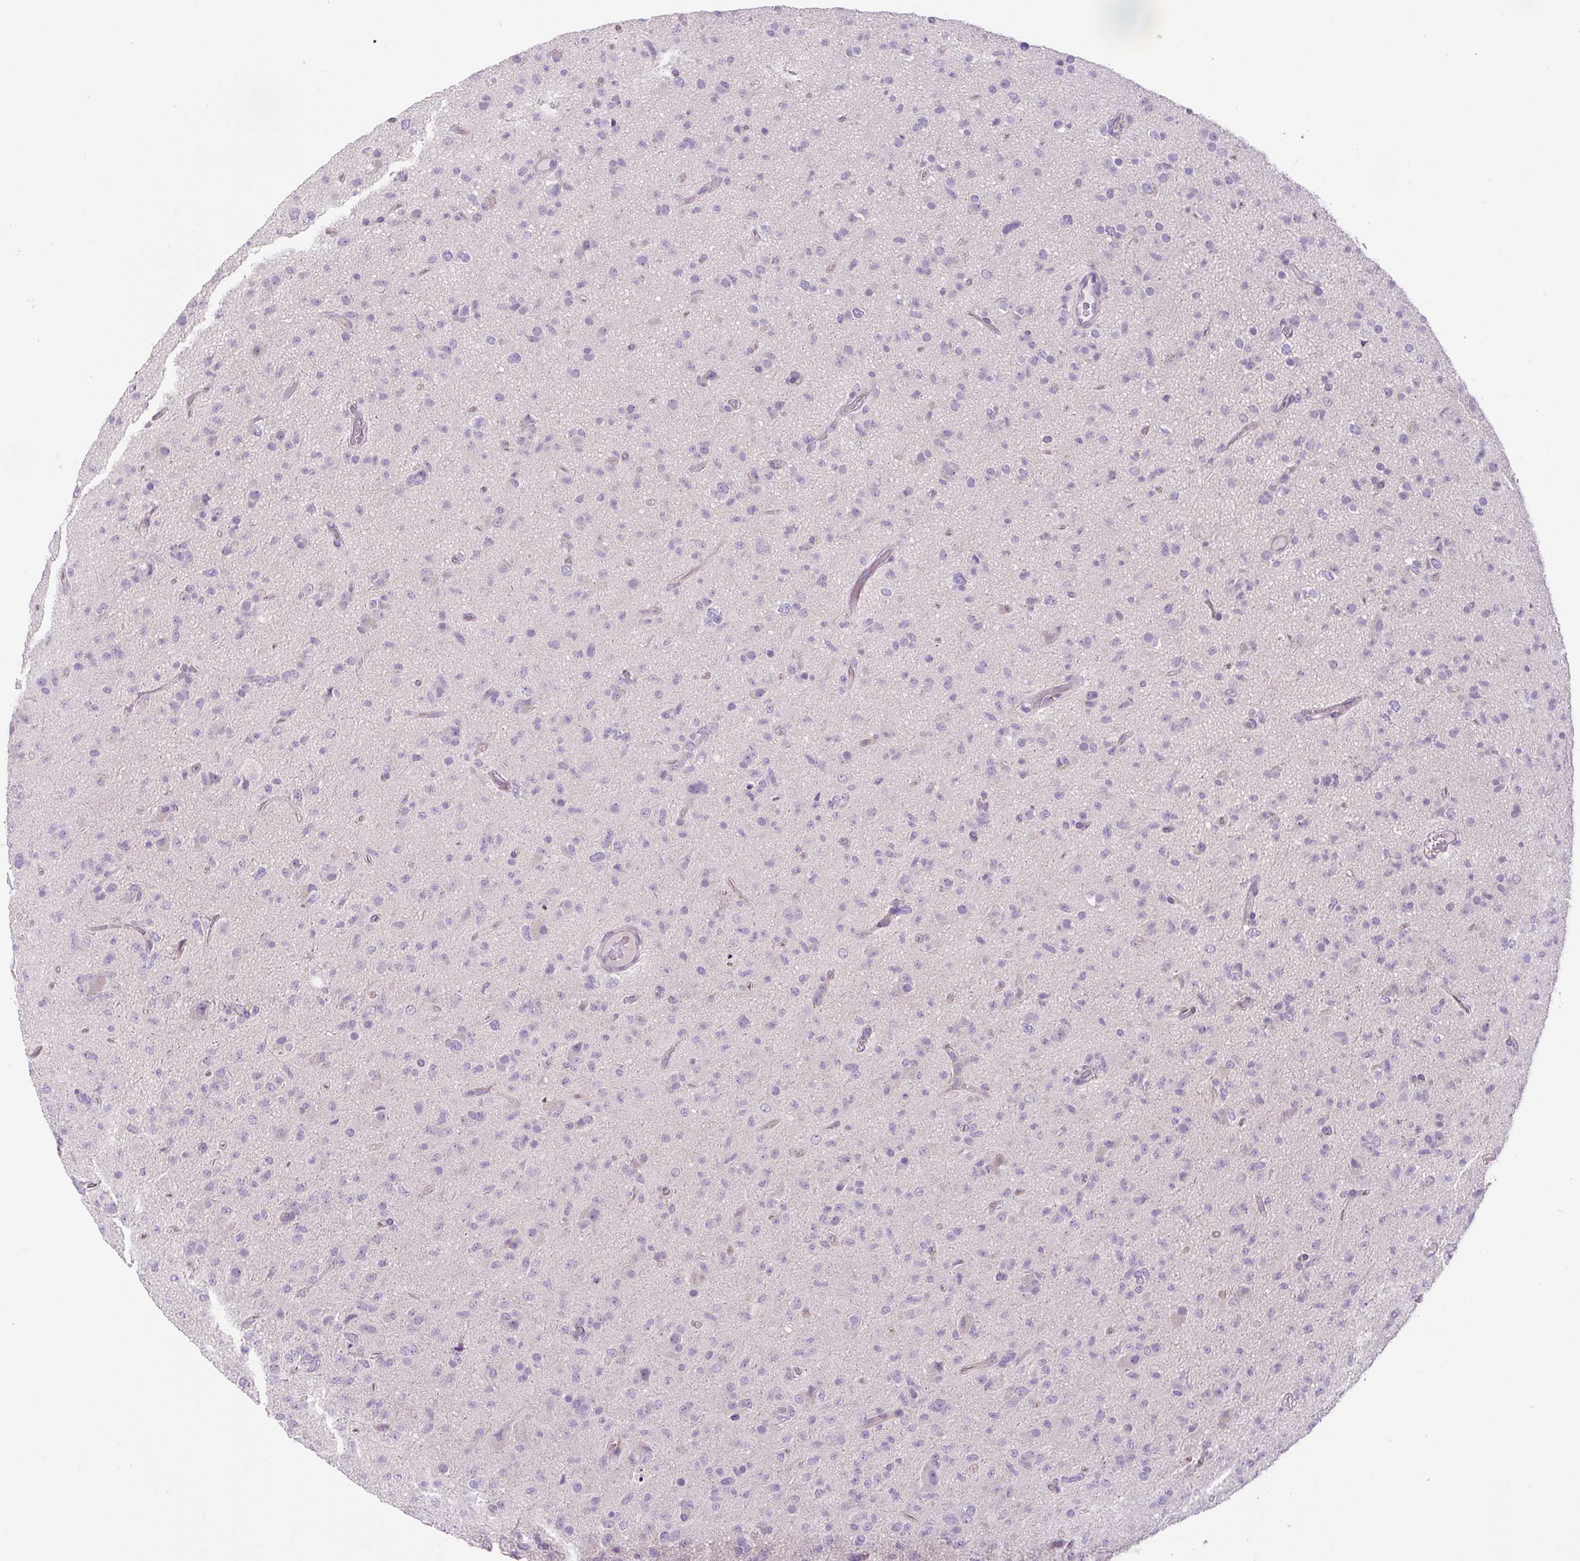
{"staining": {"intensity": "negative", "quantity": "none", "location": "none"}, "tissue": "glioma", "cell_type": "Tumor cells", "image_type": "cancer", "snomed": [{"axis": "morphology", "description": "Glioma, malignant, Low grade"}, {"axis": "topography", "description": "Brain"}], "caption": "Protein analysis of malignant low-grade glioma reveals no significant staining in tumor cells.", "gene": "UBL3", "patient": {"sex": "male", "age": 65}}